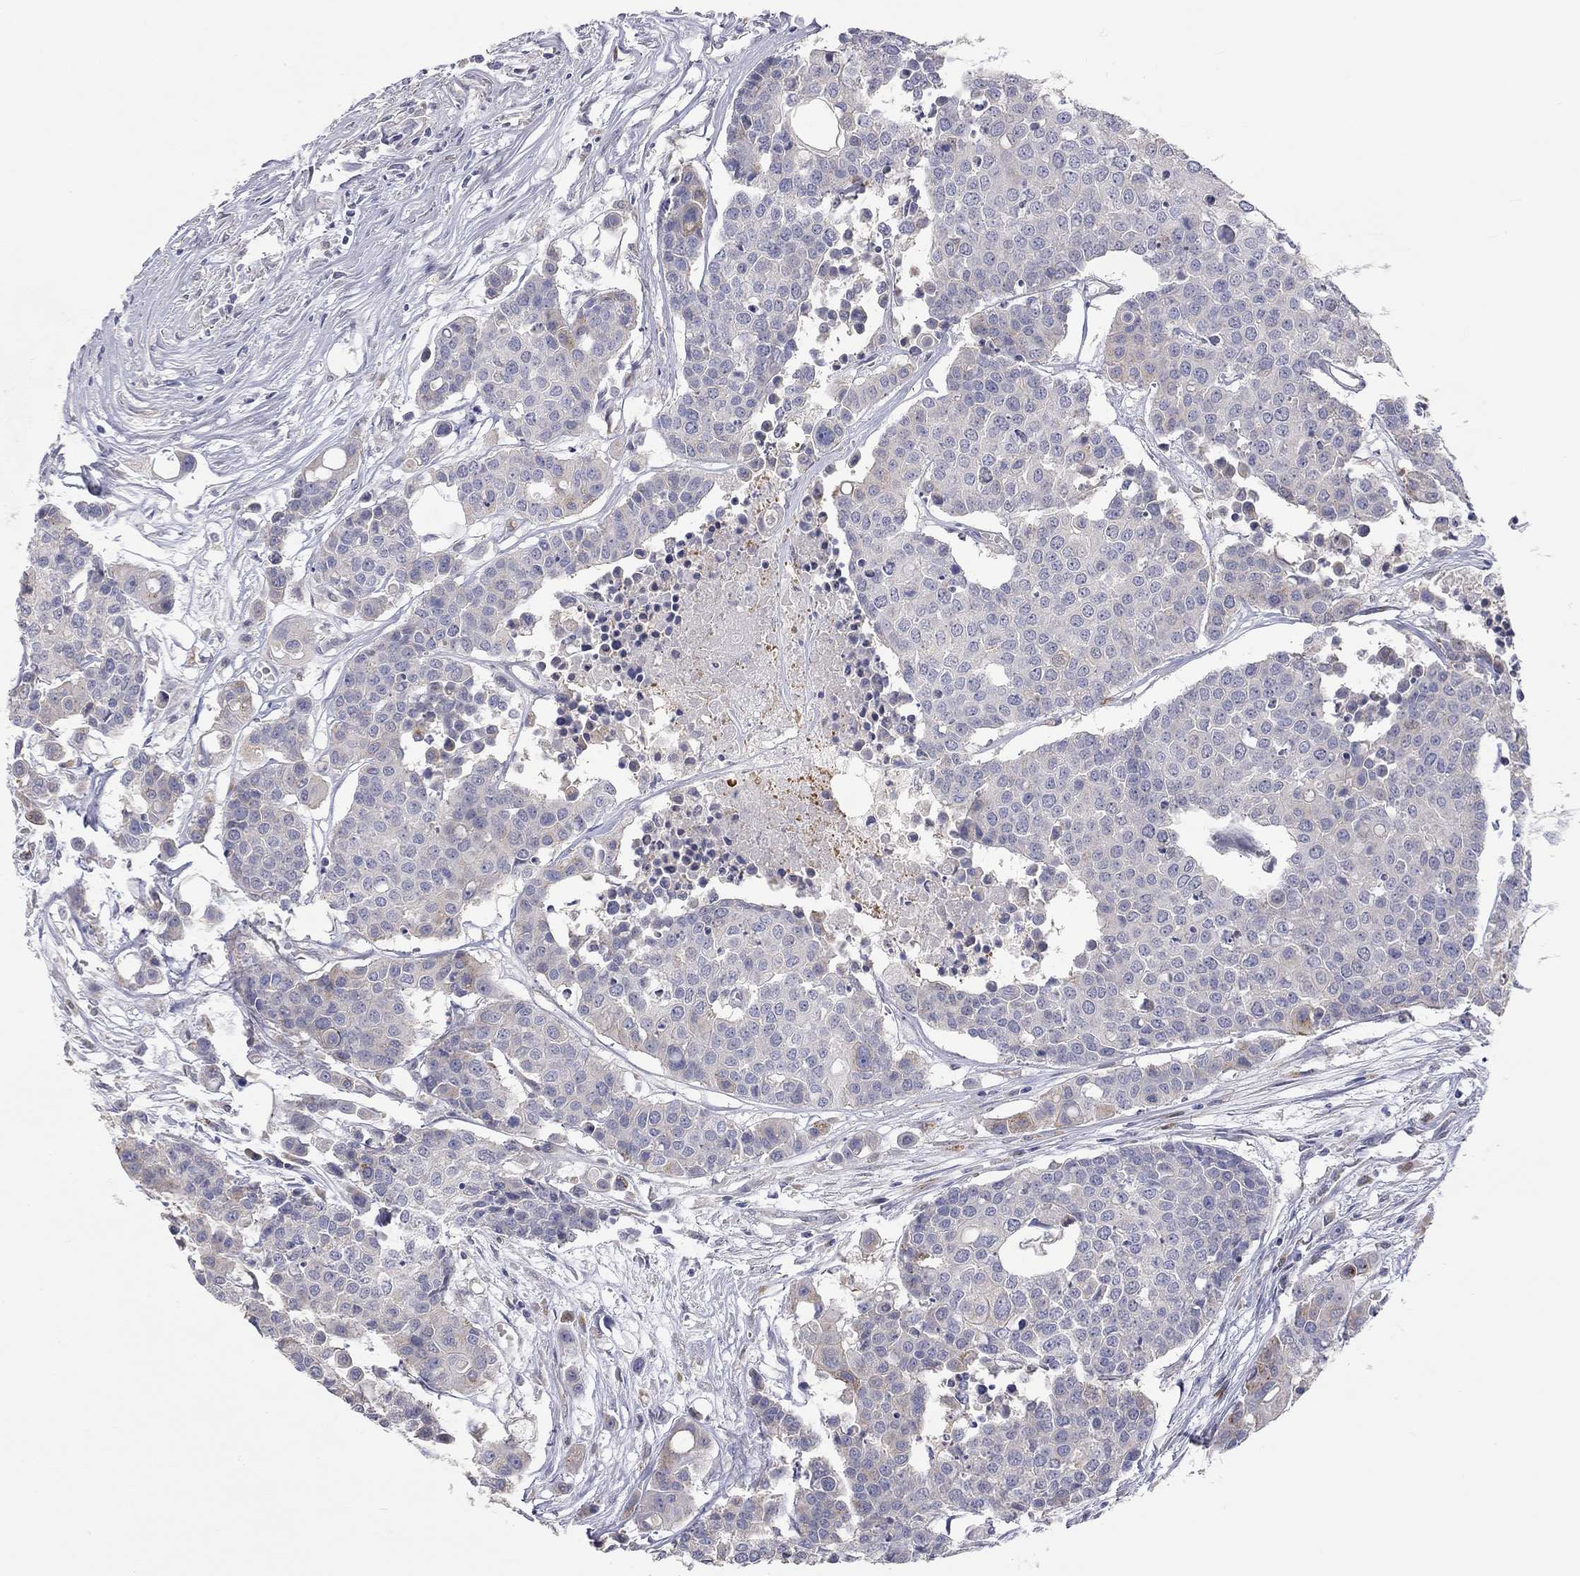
{"staining": {"intensity": "negative", "quantity": "none", "location": "none"}, "tissue": "carcinoid", "cell_type": "Tumor cells", "image_type": "cancer", "snomed": [{"axis": "morphology", "description": "Carcinoid, malignant, NOS"}, {"axis": "topography", "description": "Colon"}], "caption": "Human carcinoid stained for a protein using immunohistochemistry (IHC) displays no staining in tumor cells.", "gene": "PAPSS2", "patient": {"sex": "male", "age": 81}}